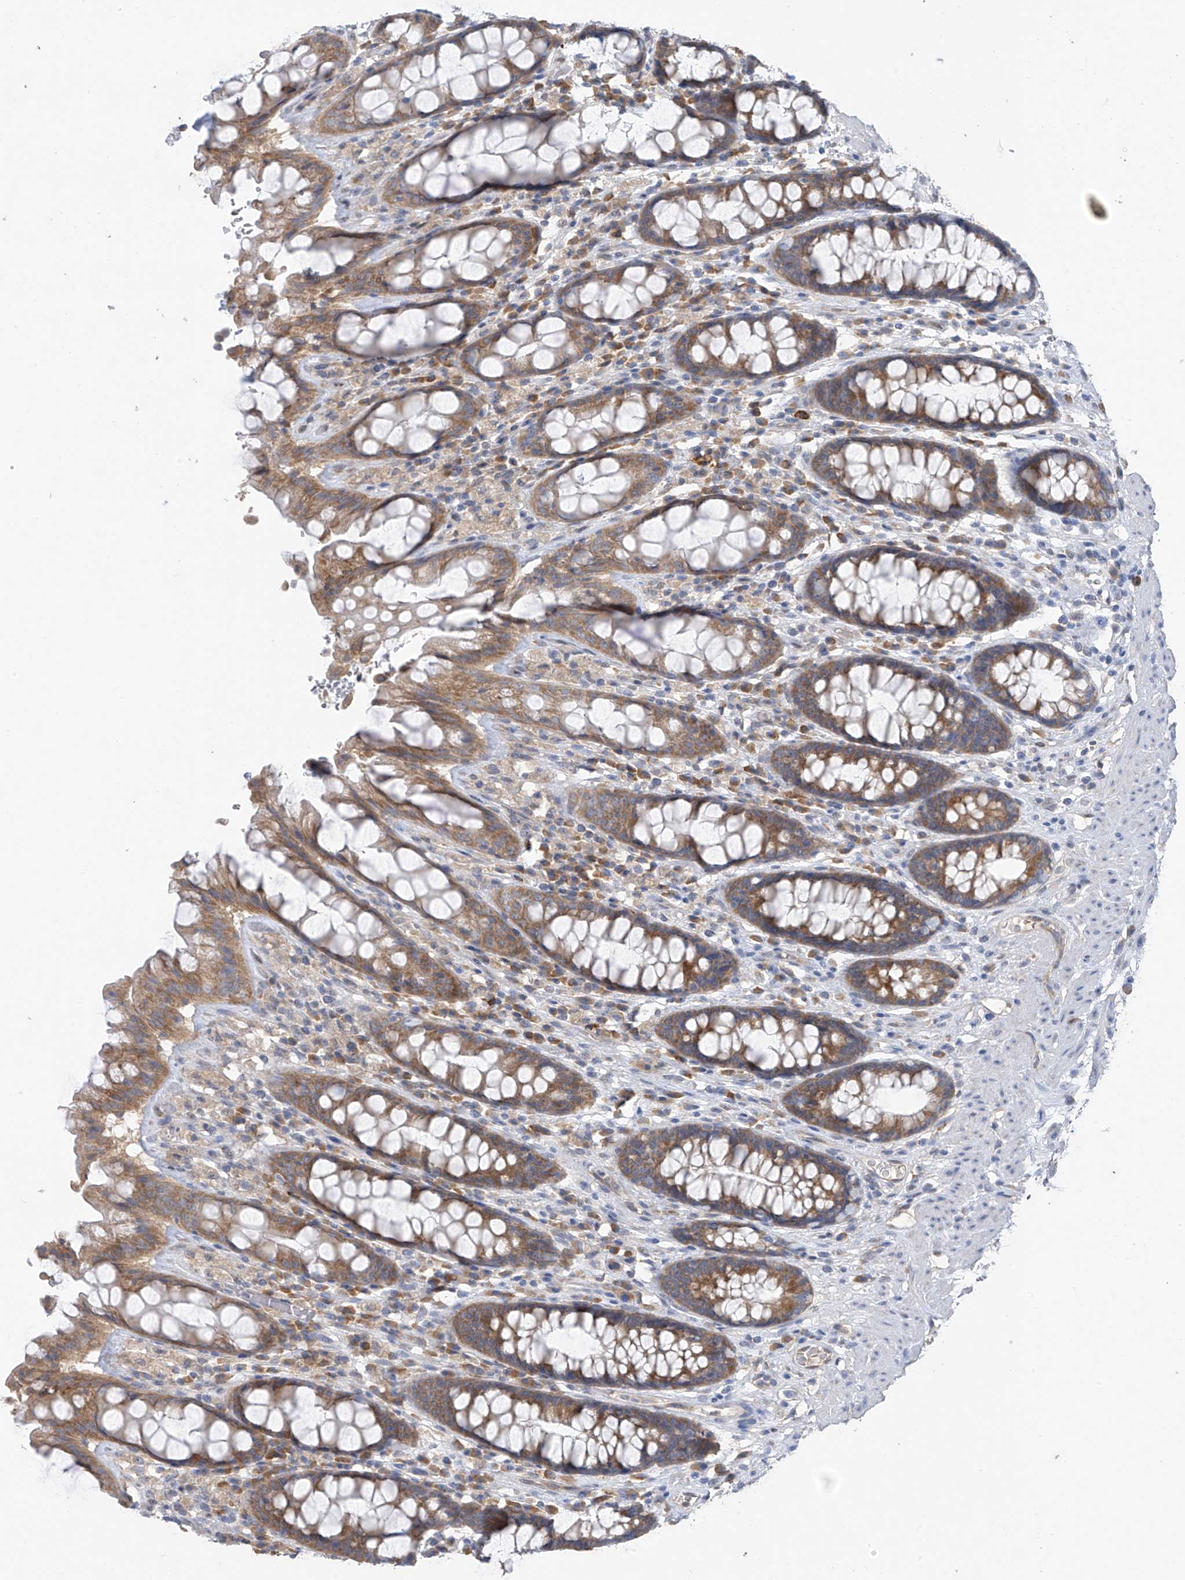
{"staining": {"intensity": "moderate", "quantity": ">75%", "location": "cytoplasmic/membranous"}, "tissue": "rectum", "cell_type": "Glandular cells", "image_type": "normal", "snomed": [{"axis": "morphology", "description": "Normal tissue, NOS"}, {"axis": "topography", "description": "Rectum"}], "caption": "Immunohistochemical staining of unremarkable human rectum exhibits medium levels of moderate cytoplasmic/membranous staining in approximately >75% of glandular cells.", "gene": "RPL4", "patient": {"sex": "male", "age": 64}}